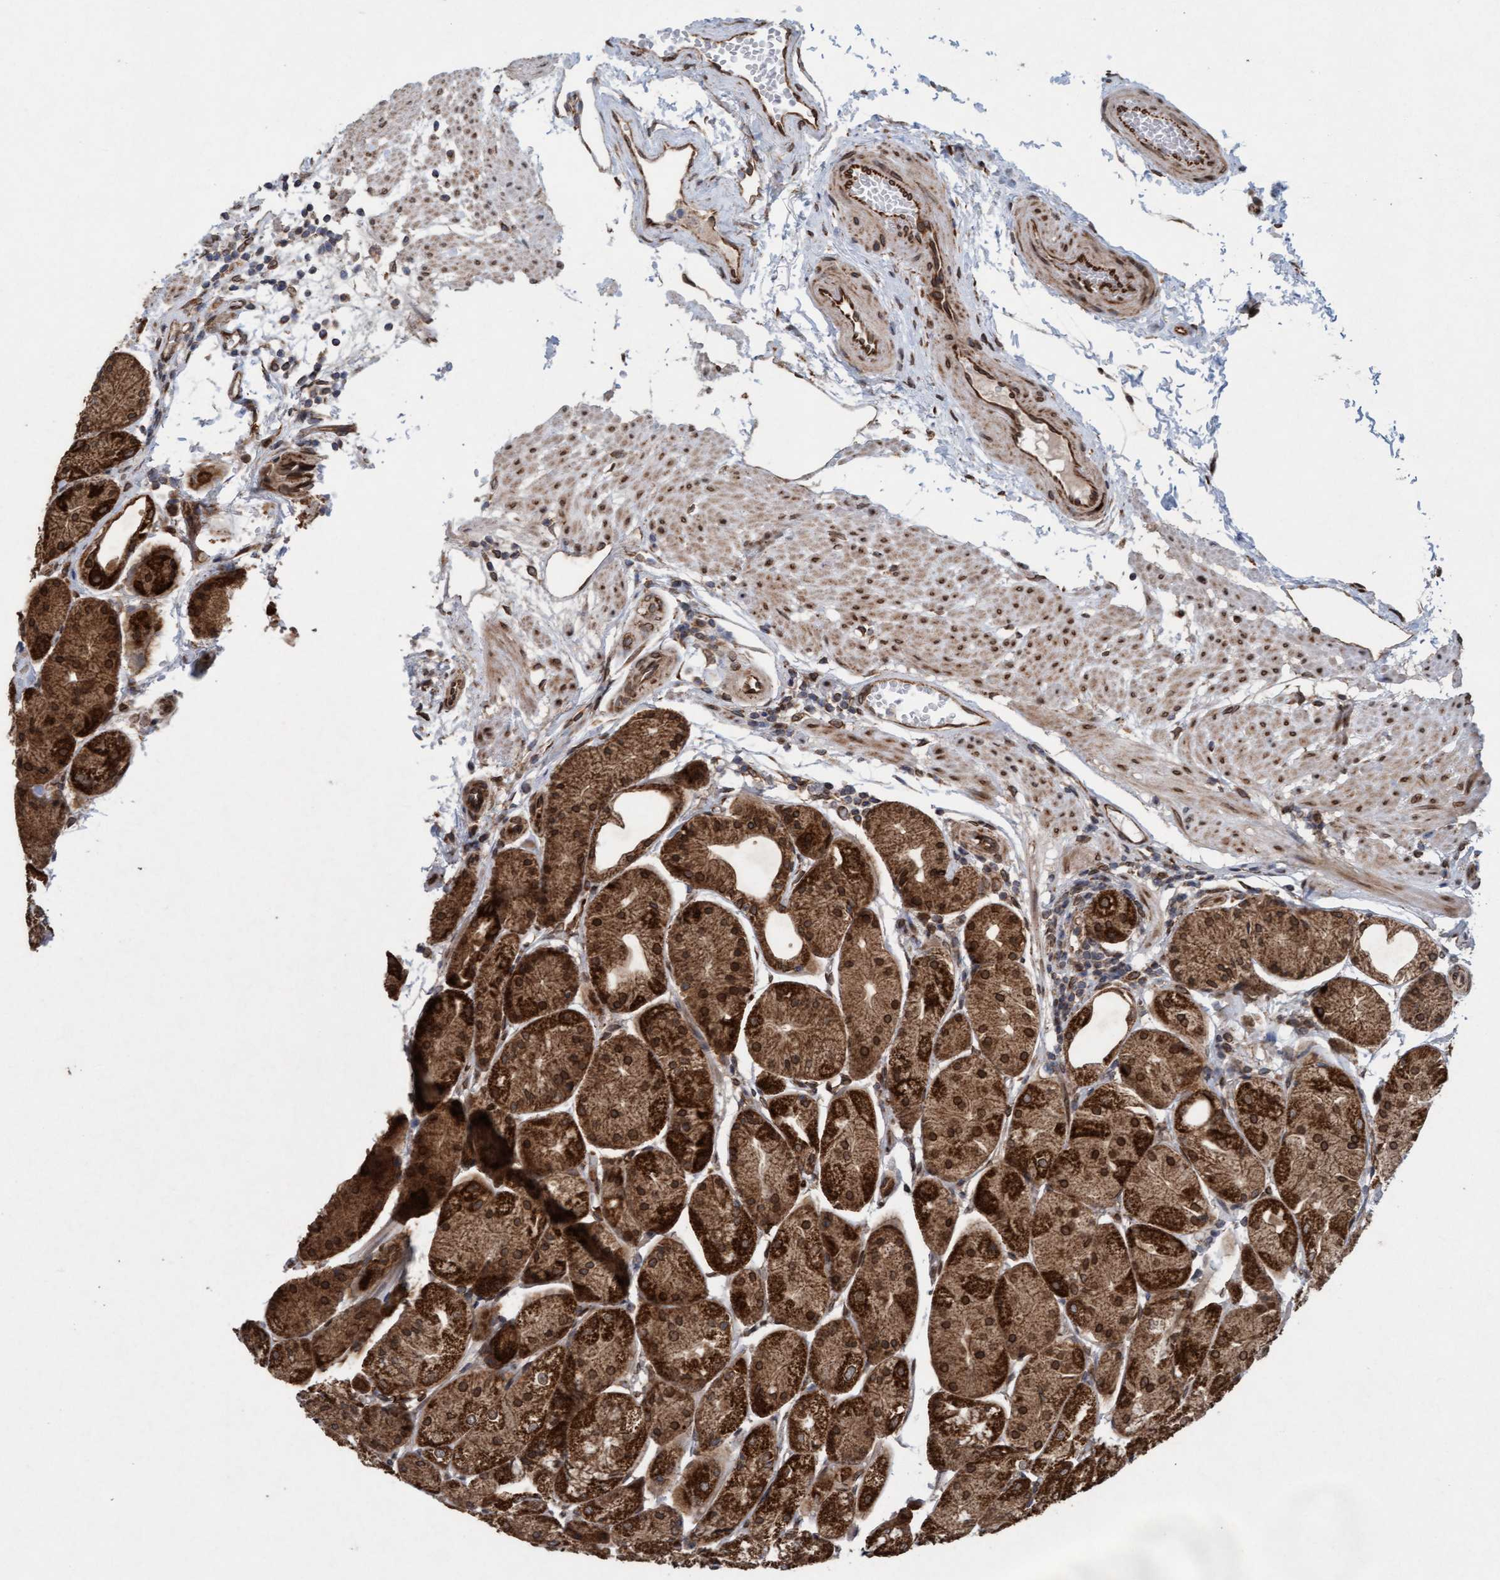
{"staining": {"intensity": "strong", "quantity": ">75%", "location": "cytoplasmic/membranous"}, "tissue": "stomach", "cell_type": "Glandular cells", "image_type": "normal", "snomed": [{"axis": "morphology", "description": "Normal tissue, NOS"}, {"axis": "topography", "description": "Stomach, upper"}], "caption": "Protein staining of benign stomach reveals strong cytoplasmic/membranous staining in approximately >75% of glandular cells. (brown staining indicates protein expression, while blue staining denotes nuclei).", "gene": "MRPS23", "patient": {"sex": "male", "age": 72}}